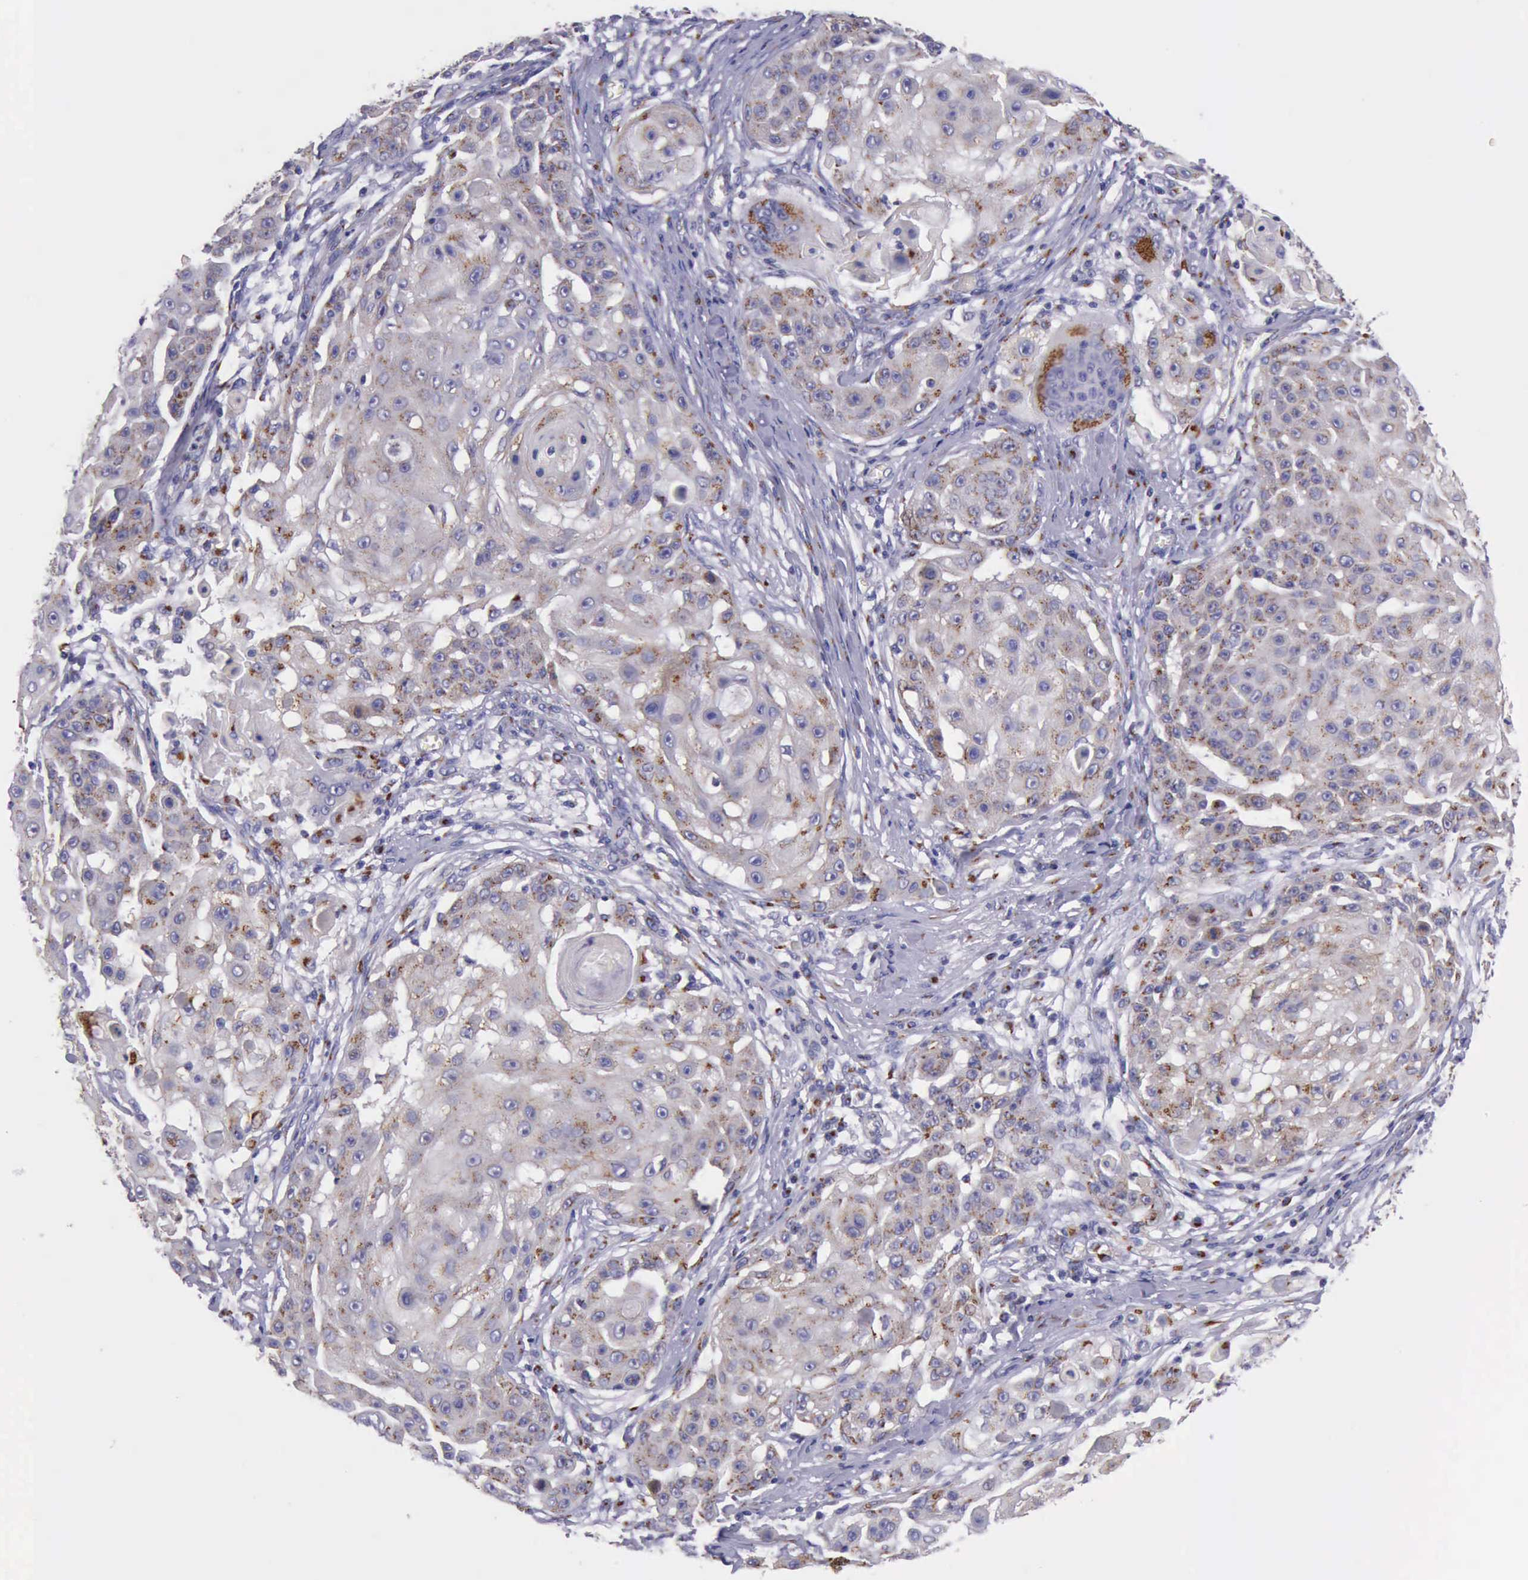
{"staining": {"intensity": "strong", "quantity": ">75%", "location": "cytoplasmic/membranous"}, "tissue": "skin cancer", "cell_type": "Tumor cells", "image_type": "cancer", "snomed": [{"axis": "morphology", "description": "Squamous cell carcinoma, NOS"}, {"axis": "topography", "description": "Skin"}], "caption": "Immunohistochemistry (IHC) staining of squamous cell carcinoma (skin), which demonstrates high levels of strong cytoplasmic/membranous staining in about >75% of tumor cells indicating strong cytoplasmic/membranous protein positivity. The staining was performed using DAB (brown) for protein detection and nuclei were counterstained in hematoxylin (blue).", "gene": "GOLGA5", "patient": {"sex": "female", "age": 57}}